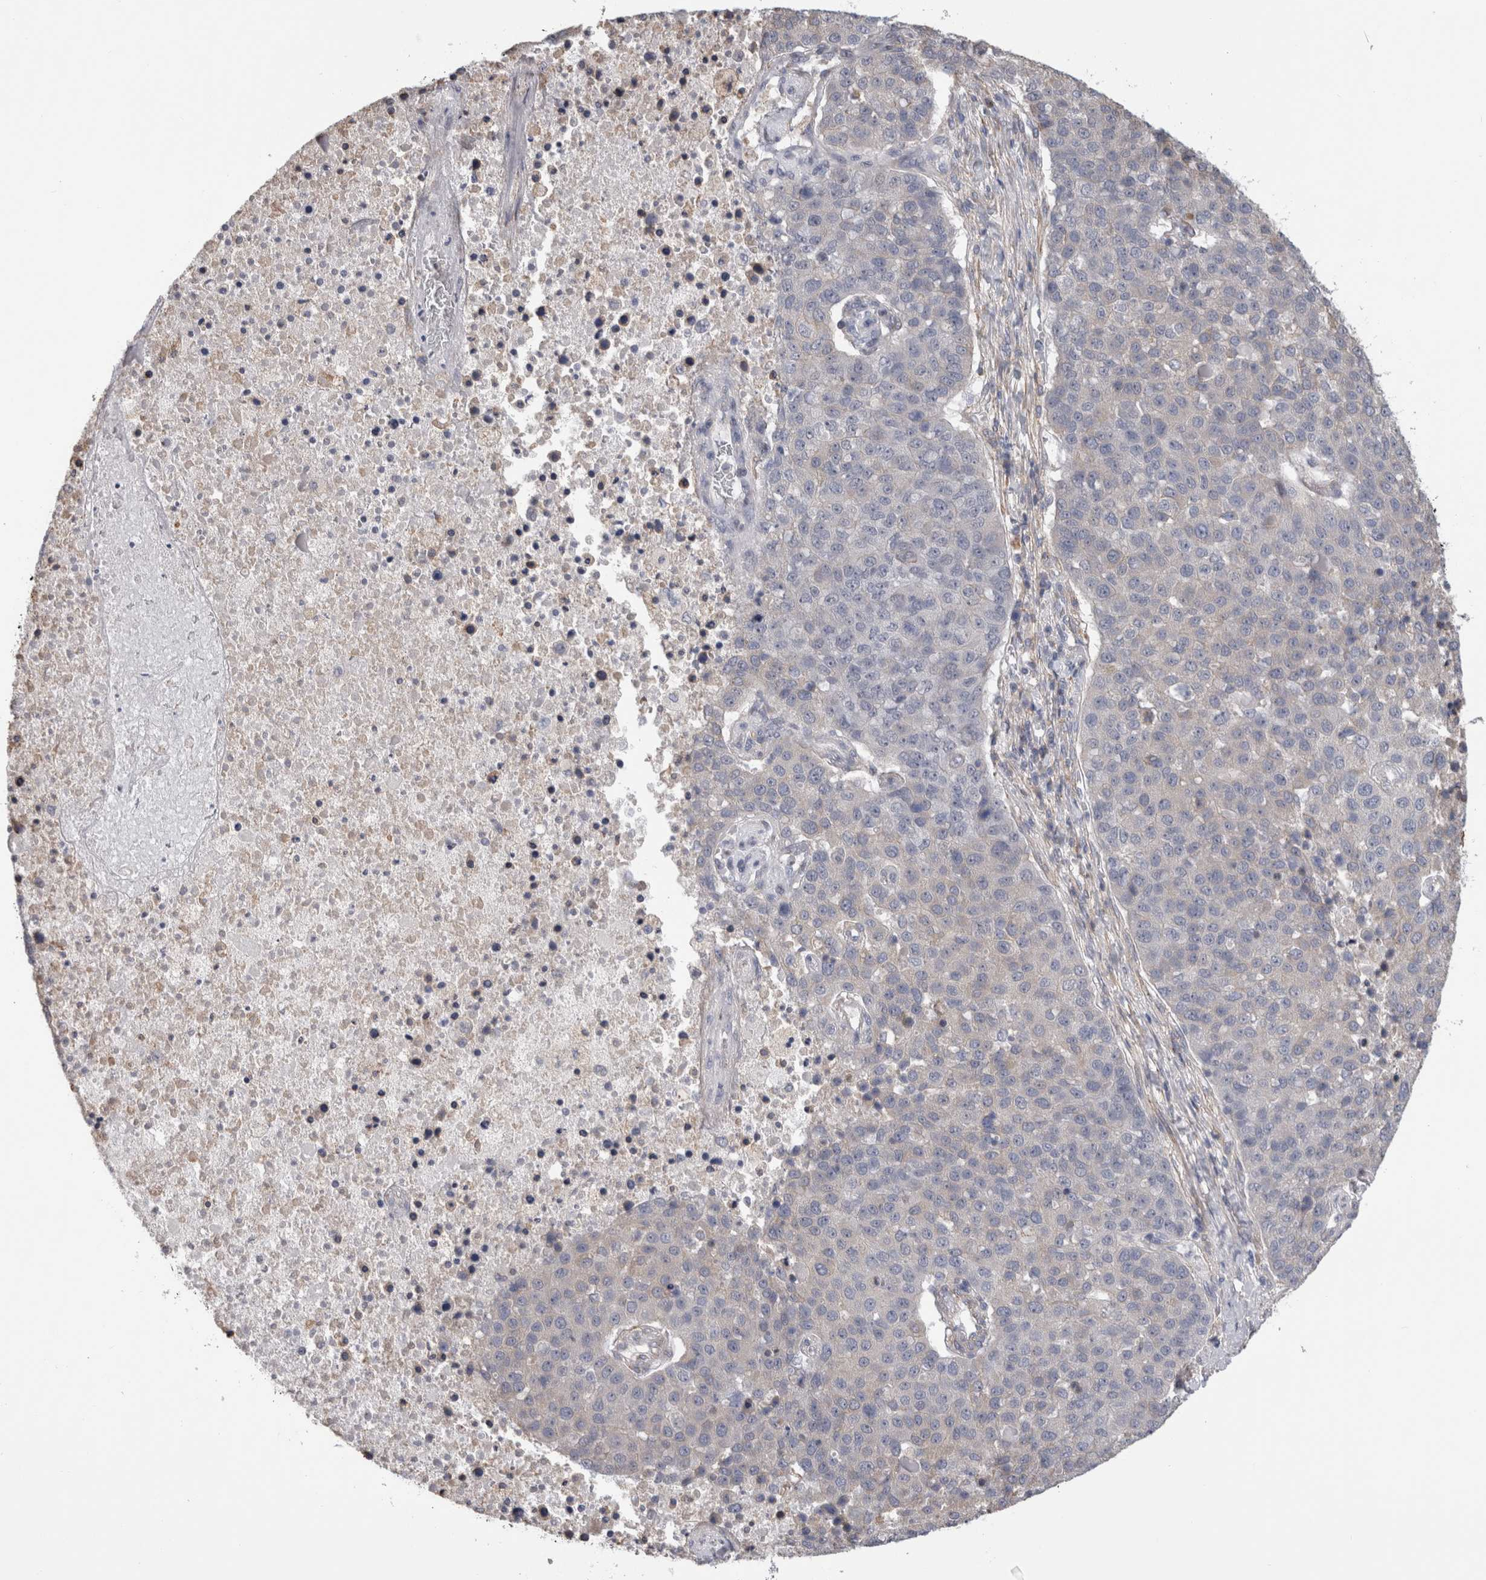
{"staining": {"intensity": "negative", "quantity": "none", "location": "none"}, "tissue": "pancreatic cancer", "cell_type": "Tumor cells", "image_type": "cancer", "snomed": [{"axis": "morphology", "description": "Adenocarcinoma, NOS"}, {"axis": "topography", "description": "Pancreas"}], "caption": "An immunohistochemistry photomicrograph of adenocarcinoma (pancreatic) is shown. There is no staining in tumor cells of adenocarcinoma (pancreatic).", "gene": "SMAP2", "patient": {"sex": "female", "age": 61}}